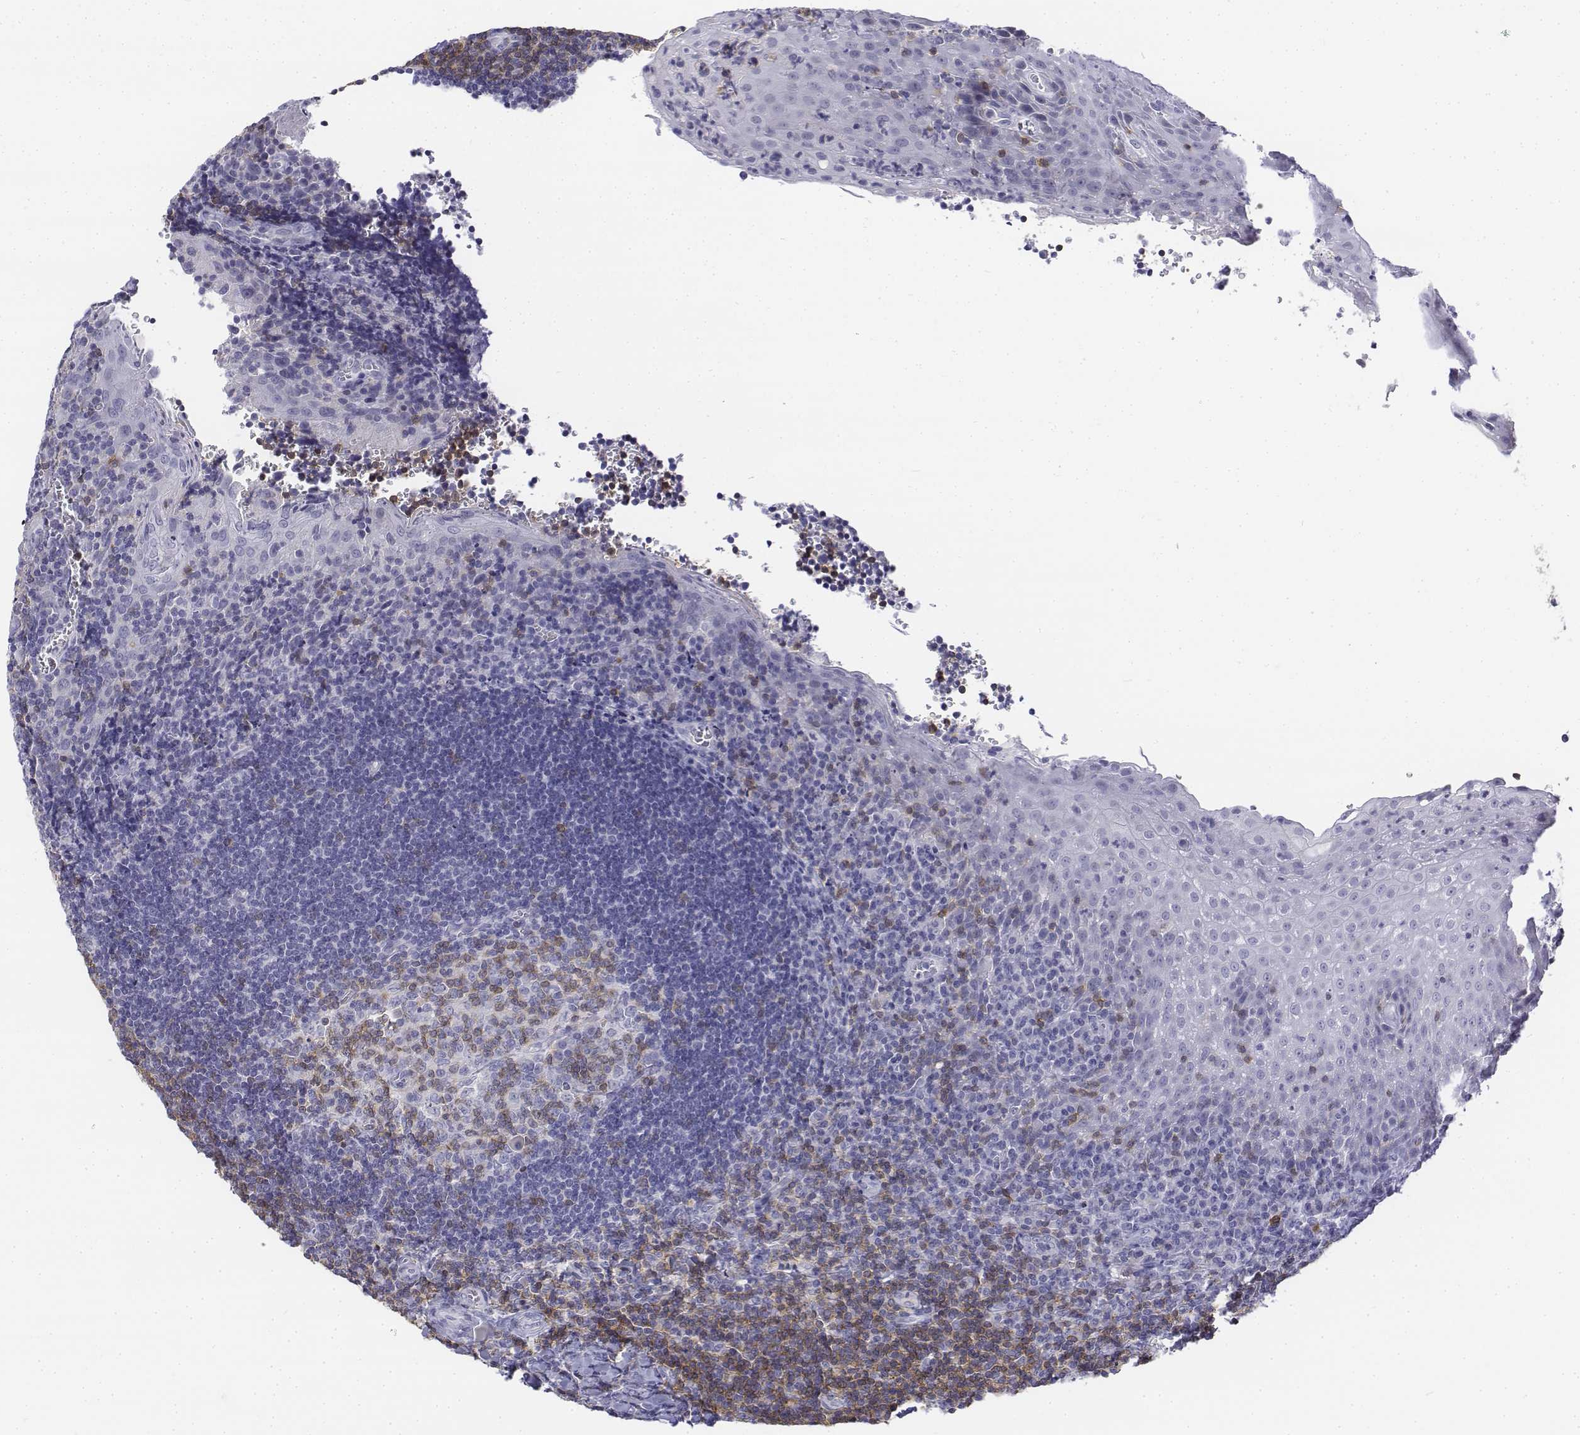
{"staining": {"intensity": "moderate", "quantity": "<25%", "location": "cytoplasmic/membranous"}, "tissue": "tonsil", "cell_type": "Germinal center cells", "image_type": "normal", "snomed": [{"axis": "morphology", "description": "Normal tissue, NOS"}, {"axis": "morphology", "description": "Inflammation, NOS"}, {"axis": "topography", "description": "Tonsil"}], "caption": "Immunohistochemistry (IHC) image of benign tonsil: tonsil stained using IHC shows low levels of moderate protein expression localized specifically in the cytoplasmic/membranous of germinal center cells, appearing as a cytoplasmic/membranous brown color.", "gene": "CD3E", "patient": {"sex": "female", "age": 31}}